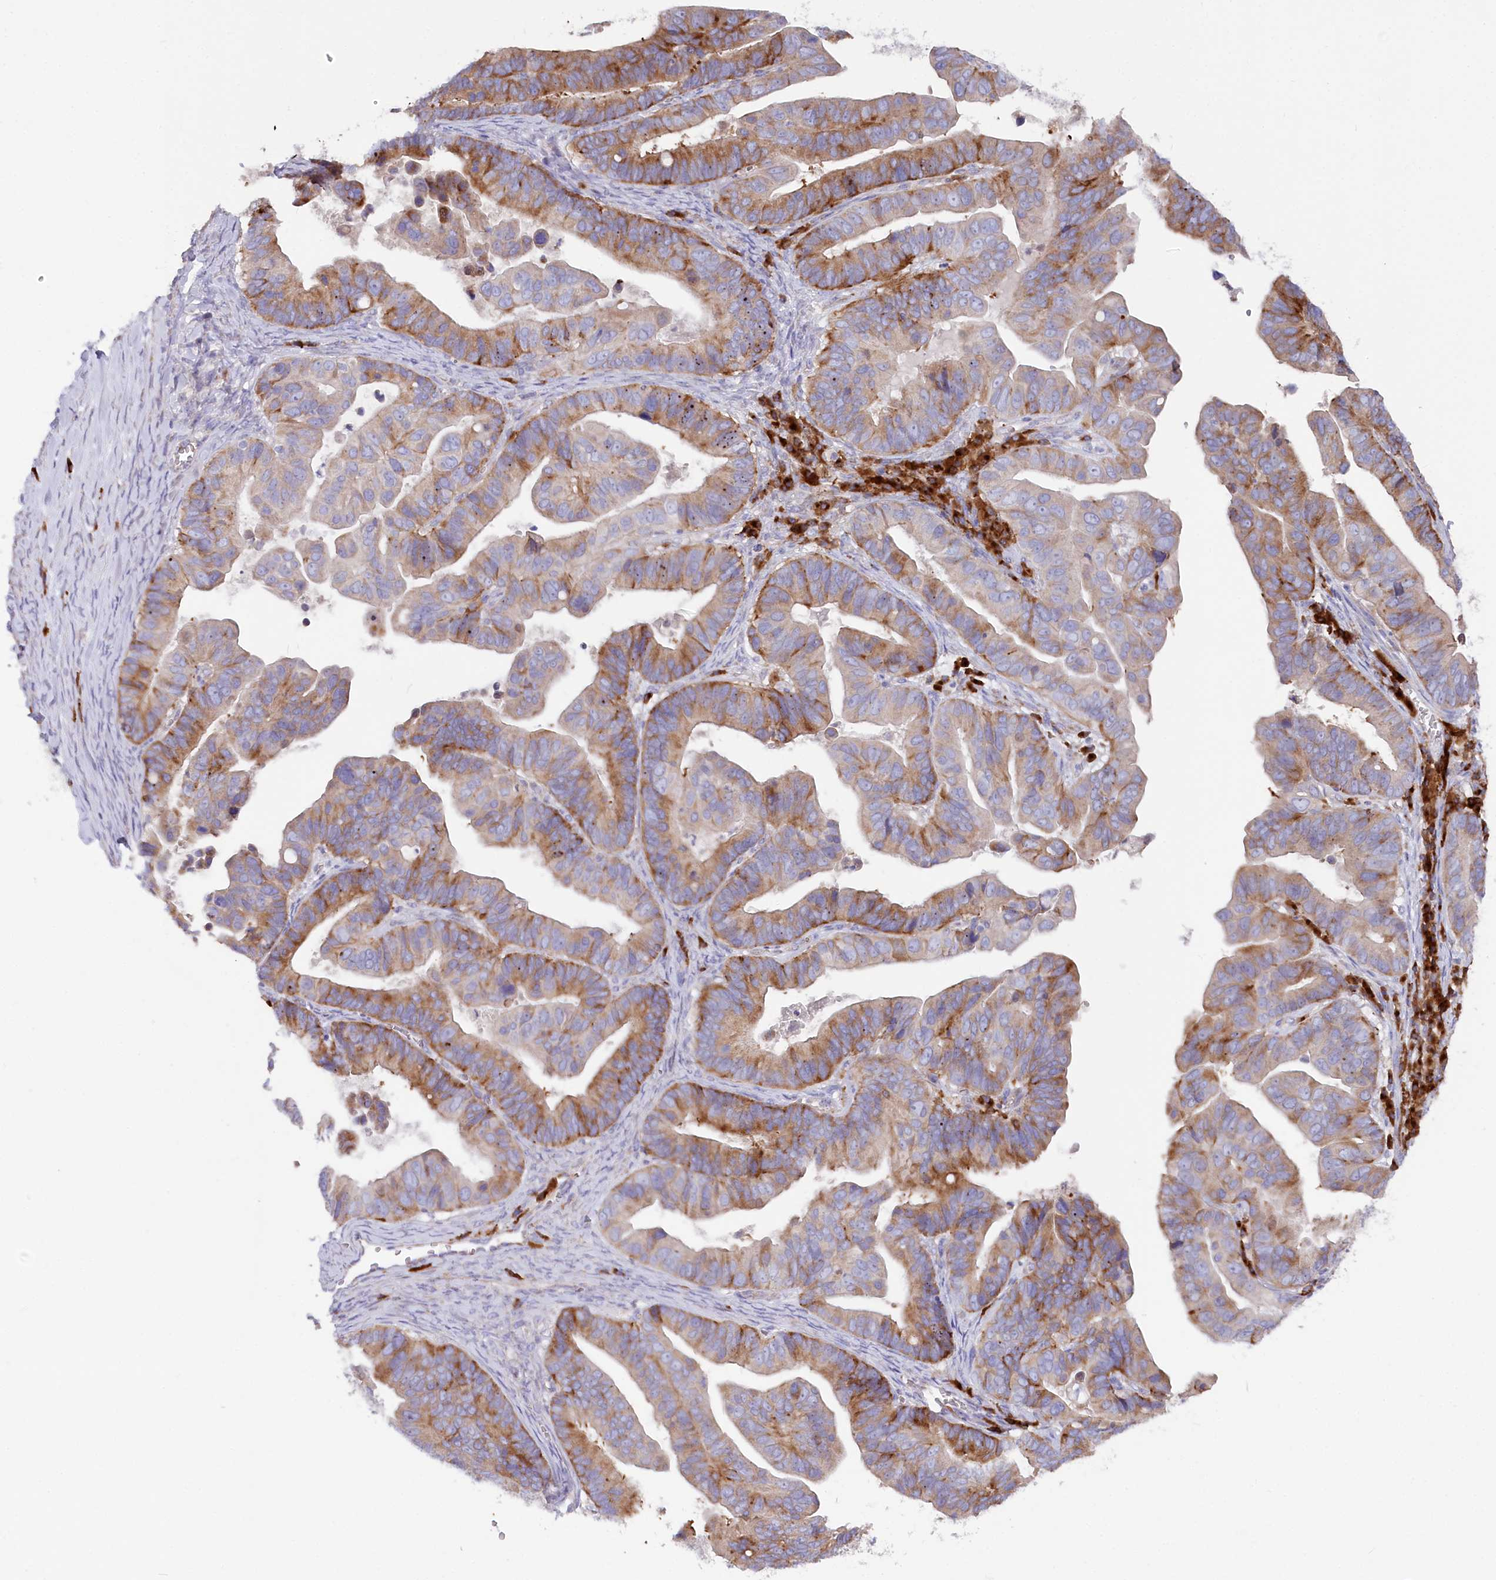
{"staining": {"intensity": "moderate", "quantity": ">75%", "location": "cytoplasmic/membranous"}, "tissue": "ovarian cancer", "cell_type": "Tumor cells", "image_type": "cancer", "snomed": [{"axis": "morphology", "description": "Cystadenocarcinoma, serous, NOS"}, {"axis": "topography", "description": "Ovary"}], "caption": "Moderate cytoplasmic/membranous protein staining is appreciated in approximately >75% of tumor cells in ovarian serous cystadenocarcinoma. The staining was performed using DAB (3,3'-diaminobenzidine), with brown indicating positive protein expression. Nuclei are stained blue with hematoxylin.", "gene": "POGLUT1", "patient": {"sex": "female", "age": 56}}